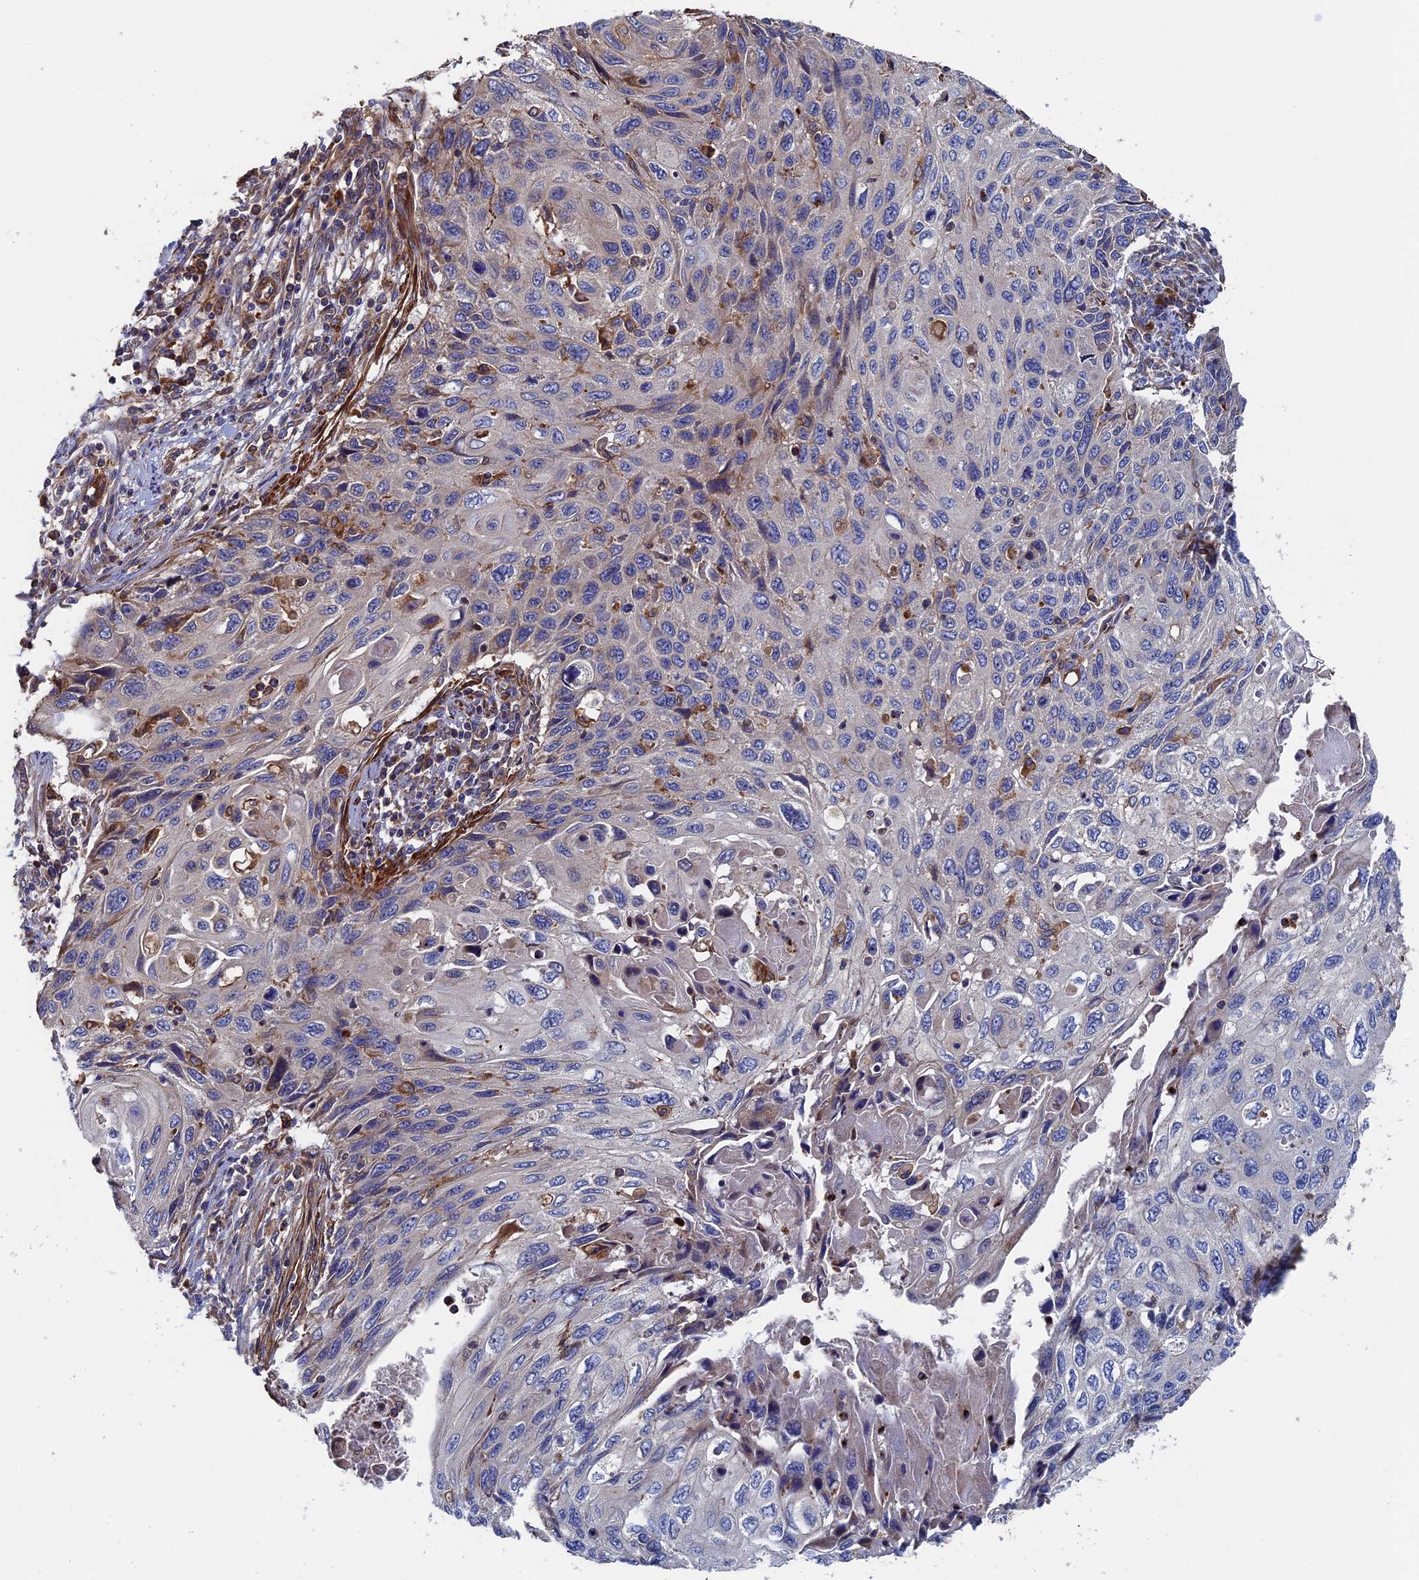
{"staining": {"intensity": "weak", "quantity": "<25%", "location": "cytoplasmic/membranous"}, "tissue": "cervical cancer", "cell_type": "Tumor cells", "image_type": "cancer", "snomed": [{"axis": "morphology", "description": "Squamous cell carcinoma, NOS"}, {"axis": "topography", "description": "Cervix"}], "caption": "A micrograph of human cervical cancer is negative for staining in tumor cells. (DAB (3,3'-diaminobenzidine) IHC with hematoxylin counter stain).", "gene": "DNAJC3", "patient": {"sex": "female", "age": 70}}